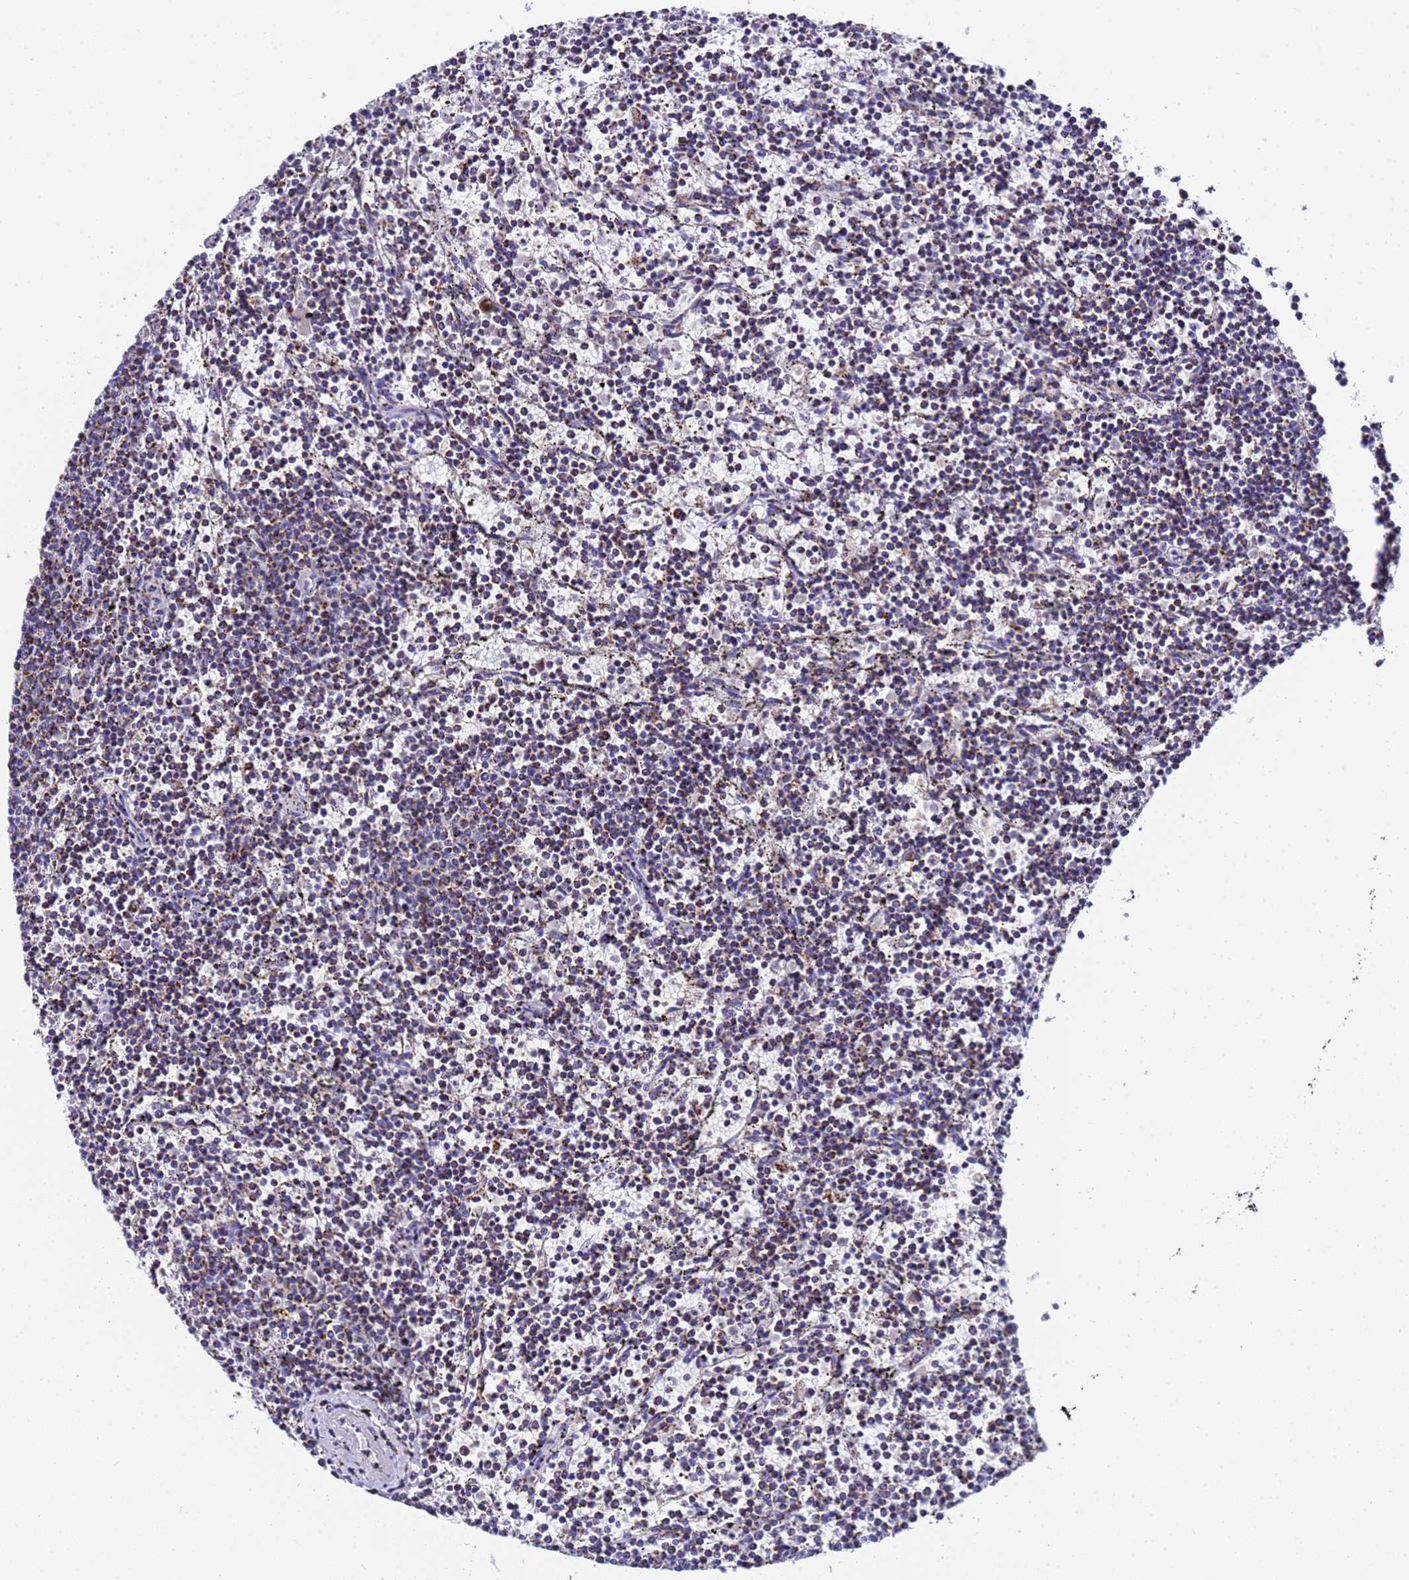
{"staining": {"intensity": "moderate", "quantity": ">75%", "location": "cytoplasmic/membranous"}, "tissue": "lymphoma", "cell_type": "Tumor cells", "image_type": "cancer", "snomed": [{"axis": "morphology", "description": "Malignant lymphoma, non-Hodgkin's type, Low grade"}, {"axis": "topography", "description": "Spleen"}], "caption": "Immunohistochemistry of human lymphoma exhibits medium levels of moderate cytoplasmic/membranous expression in approximately >75% of tumor cells.", "gene": "MRPS12", "patient": {"sex": "female", "age": 50}}